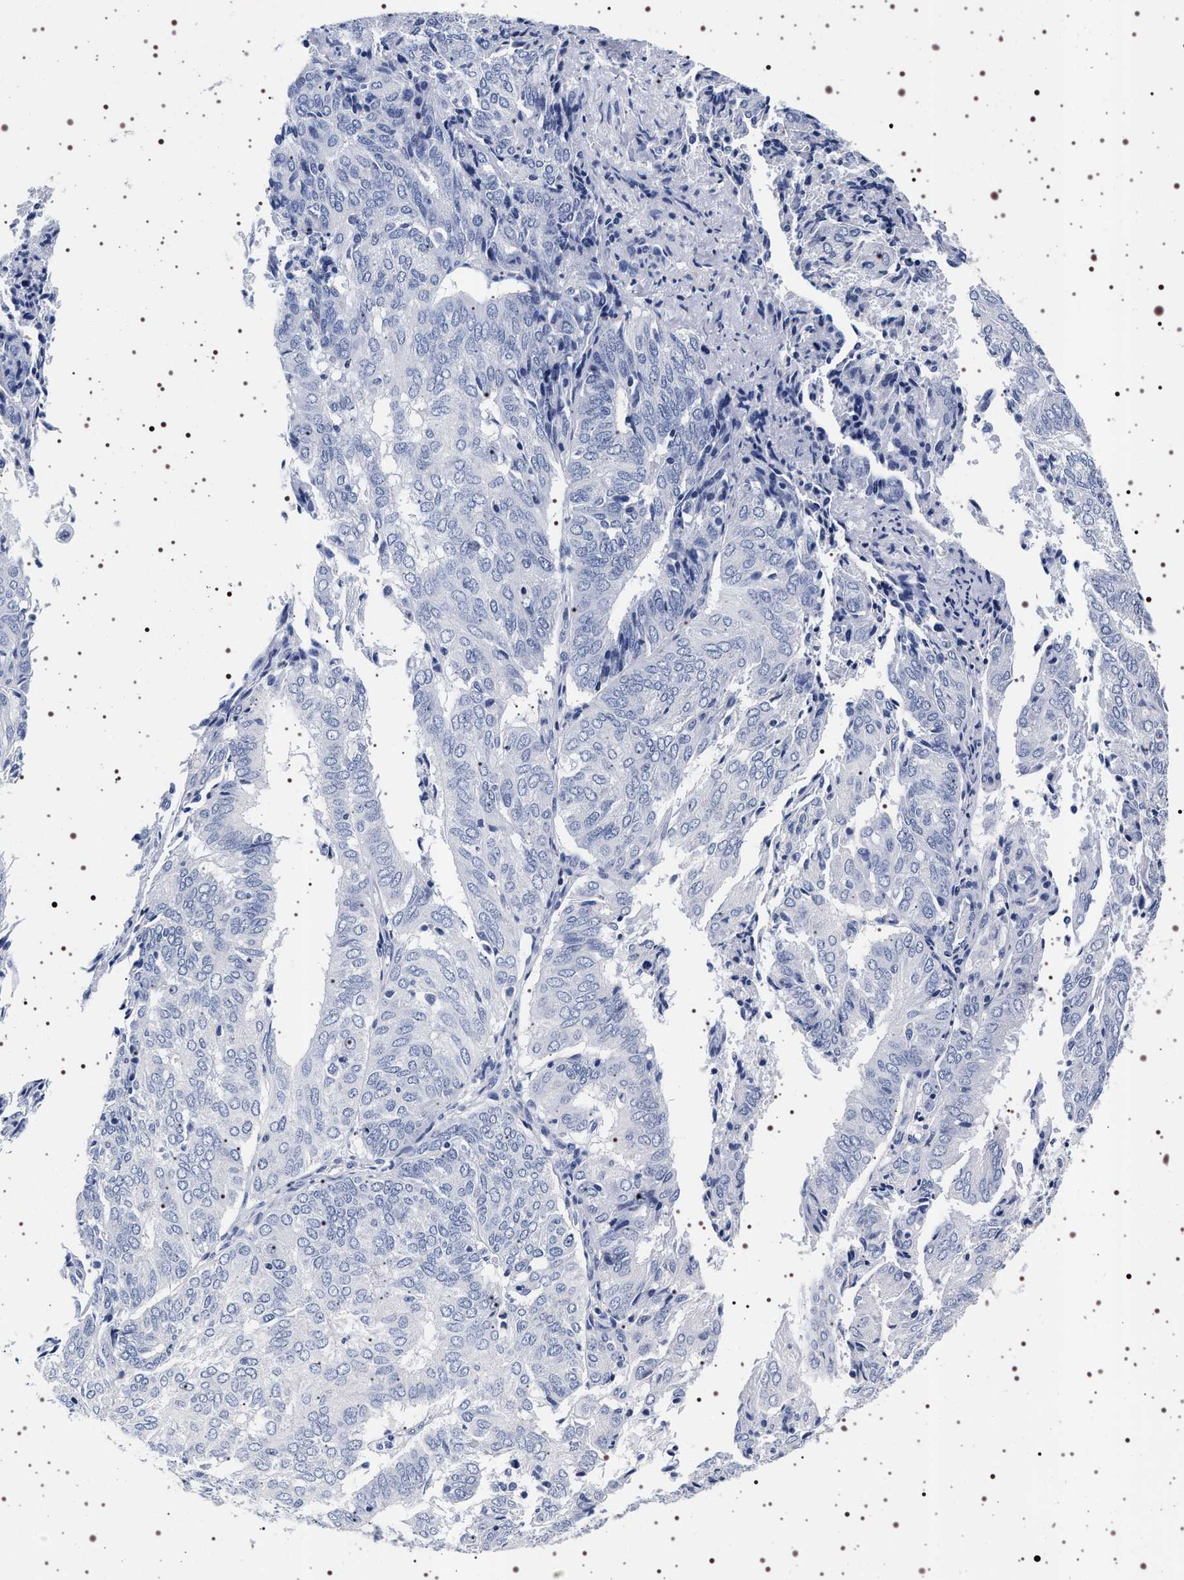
{"staining": {"intensity": "negative", "quantity": "none", "location": "none"}, "tissue": "endometrial cancer", "cell_type": "Tumor cells", "image_type": "cancer", "snomed": [{"axis": "morphology", "description": "Adenocarcinoma, NOS"}, {"axis": "topography", "description": "Uterus"}], "caption": "DAB (3,3'-diaminobenzidine) immunohistochemical staining of endometrial cancer (adenocarcinoma) displays no significant staining in tumor cells. The staining was performed using DAB (3,3'-diaminobenzidine) to visualize the protein expression in brown, while the nuclei were stained in blue with hematoxylin (Magnification: 20x).", "gene": "SYN1", "patient": {"sex": "female", "age": 60}}